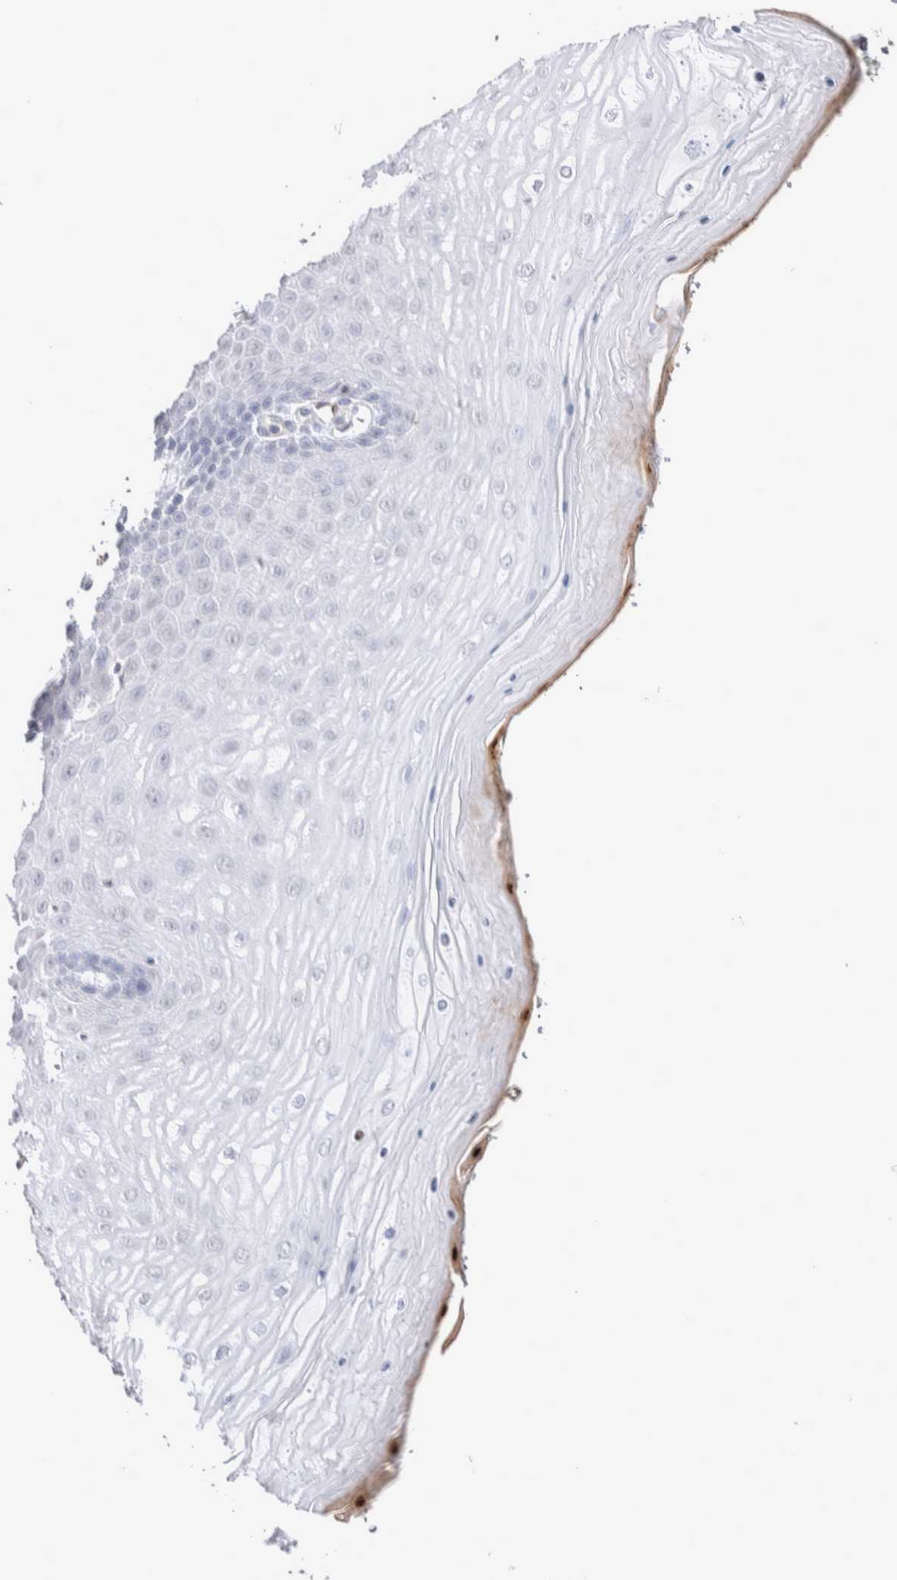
{"staining": {"intensity": "negative", "quantity": "none", "location": "none"}, "tissue": "cervix", "cell_type": "Glandular cells", "image_type": "normal", "snomed": [{"axis": "morphology", "description": "Normal tissue, NOS"}, {"axis": "topography", "description": "Cervix"}], "caption": "Immunohistochemistry (IHC) of benign human cervix demonstrates no staining in glandular cells. (Stains: DAB (3,3'-diaminobenzidine) IHC with hematoxylin counter stain, Microscopy: brightfield microscopy at high magnification).", "gene": "FFAR2", "patient": {"sex": "female", "age": 55}}